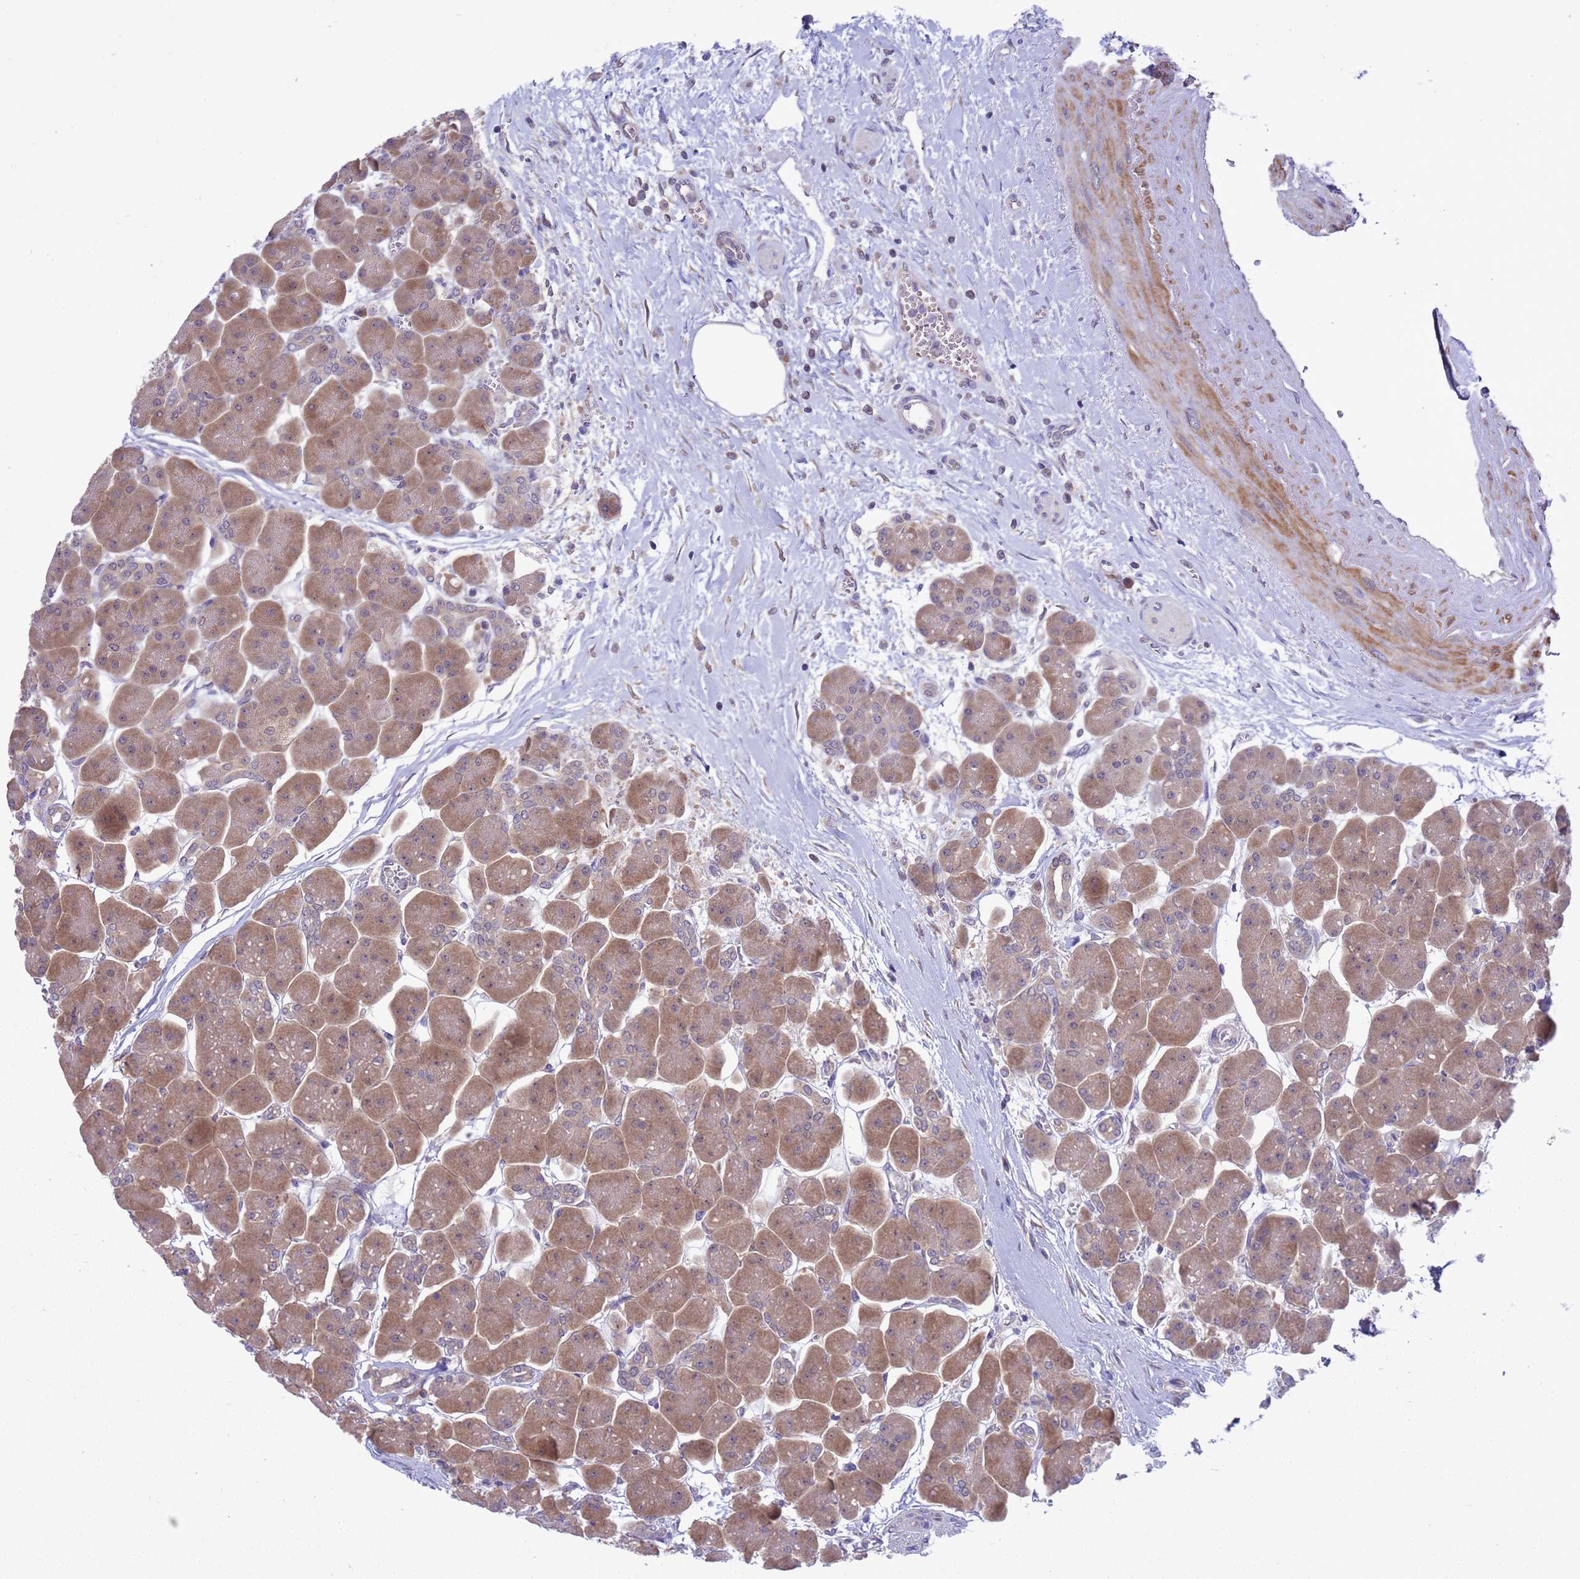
{"staining": {"intensity": "moderate", "quantity": ">75%", "location": "cytoplasmic/membranous"}, "tissue": "pancreas", "cell_type": "Exocrine glandular cells", "image_type": "normal", "snomed": [{"axis": "morphology", "description": "Normal tissue, NOS"}, {"axis": "topography", "description": "Pancreas"}], "caption": "Exocrine glandular cells reveal medium levels of moderate cytoplasmic/membranous staining in approximately >75% of cells in normal human pancreas.", "gene": "ZNF461", "patient": {"sex": "male", "age": 66}}